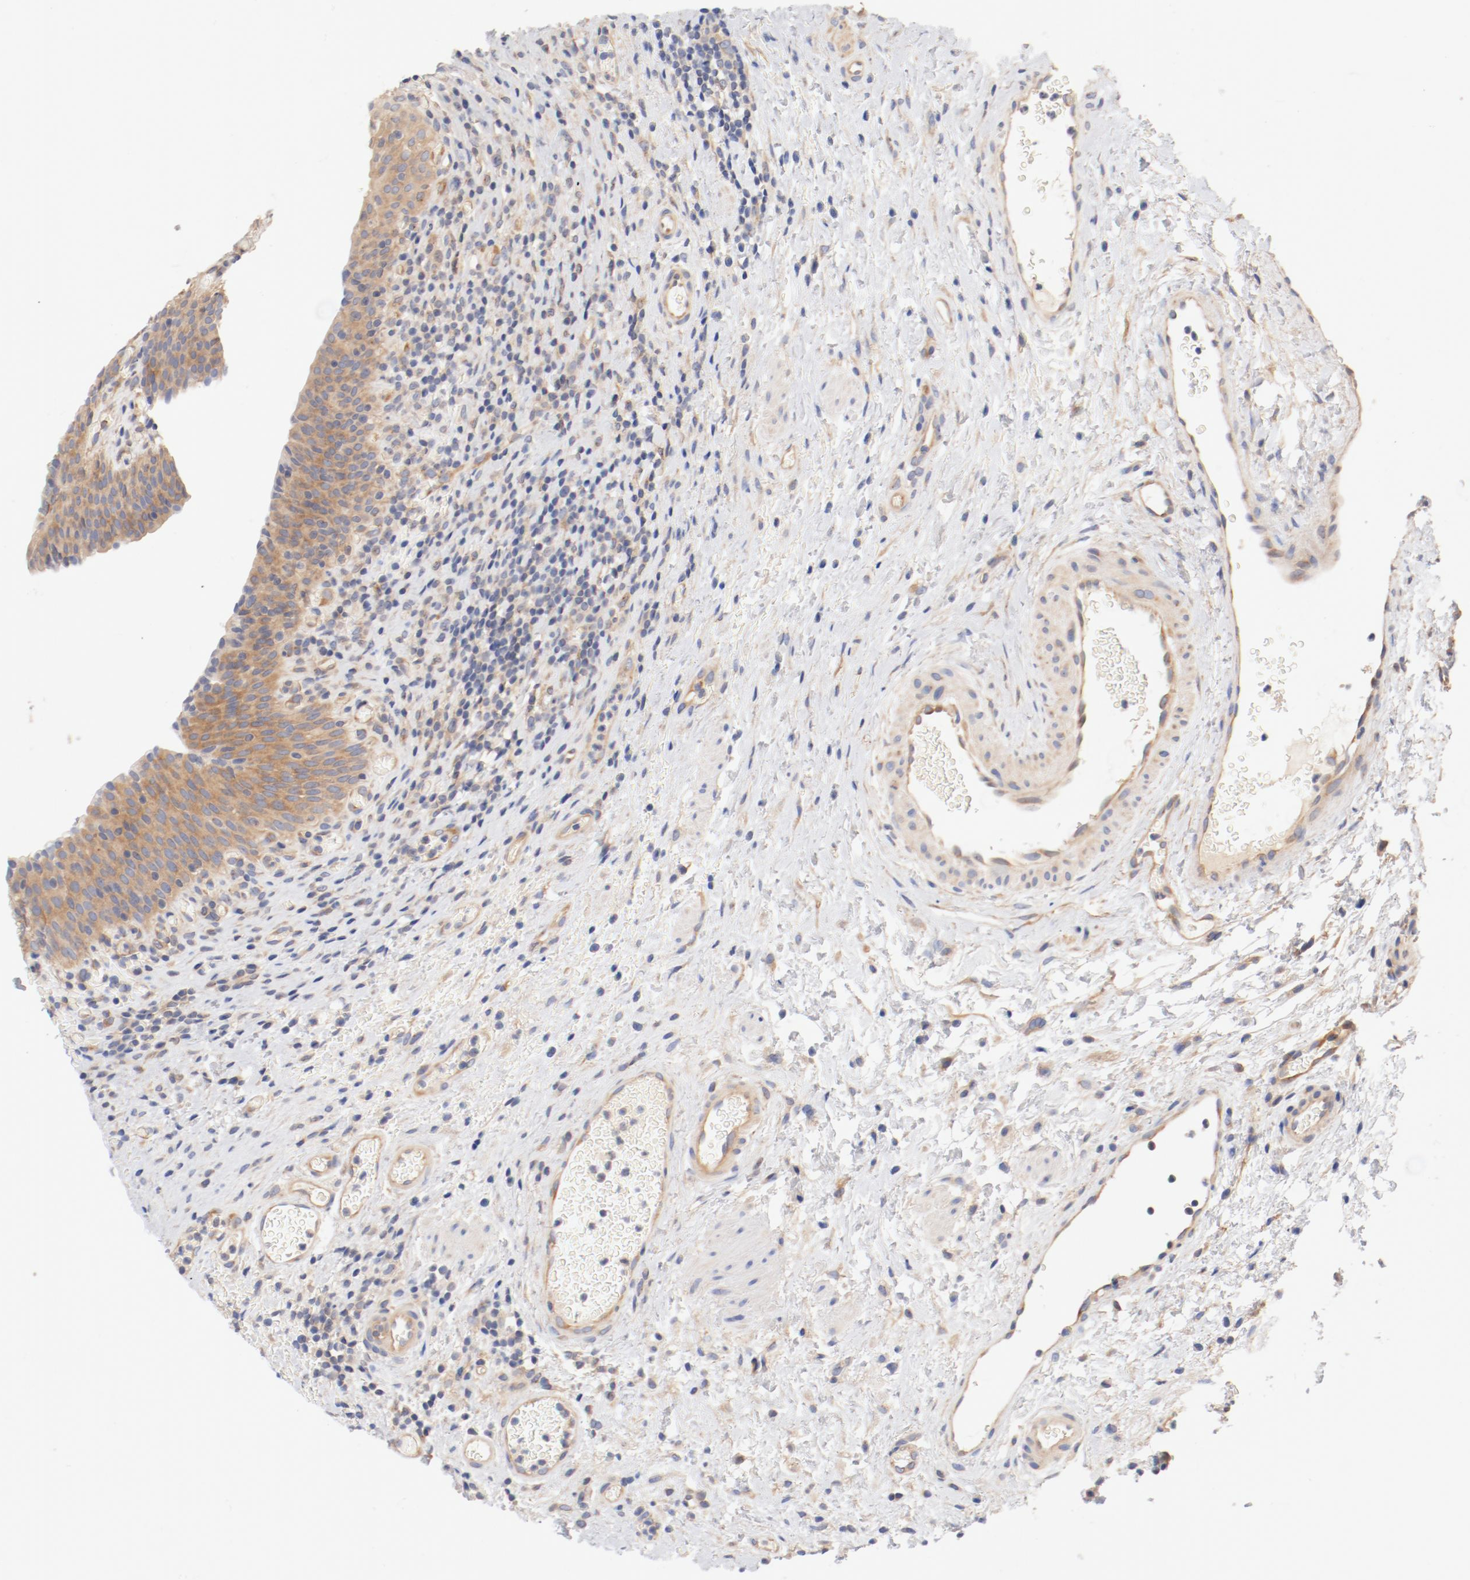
{"staining": {"intensity": "moderate", "quantity": ">75%", "location": "cytoplasmic/membranous"}, "tissue": "urinary bladder", "cell_type": "Urothelial cells", "image_type": "normal", "snomed": [{"axis": "morphology", "description": "Normal tissue, NOS"}, {"axis": "morphology", "description": "Urothelial carcinoma, High grade"}, {"axis": "topography", "description": "Urinary bladder"}], "caption": "DAB immunohistochemical staining of benign urinary bladder displays moderate cytoplasmic/membranous protein positivity in approximately >75% of urothelial cells.", "gene": "DYNC1H1", "patient": {"sex": "male", "age": 51}}